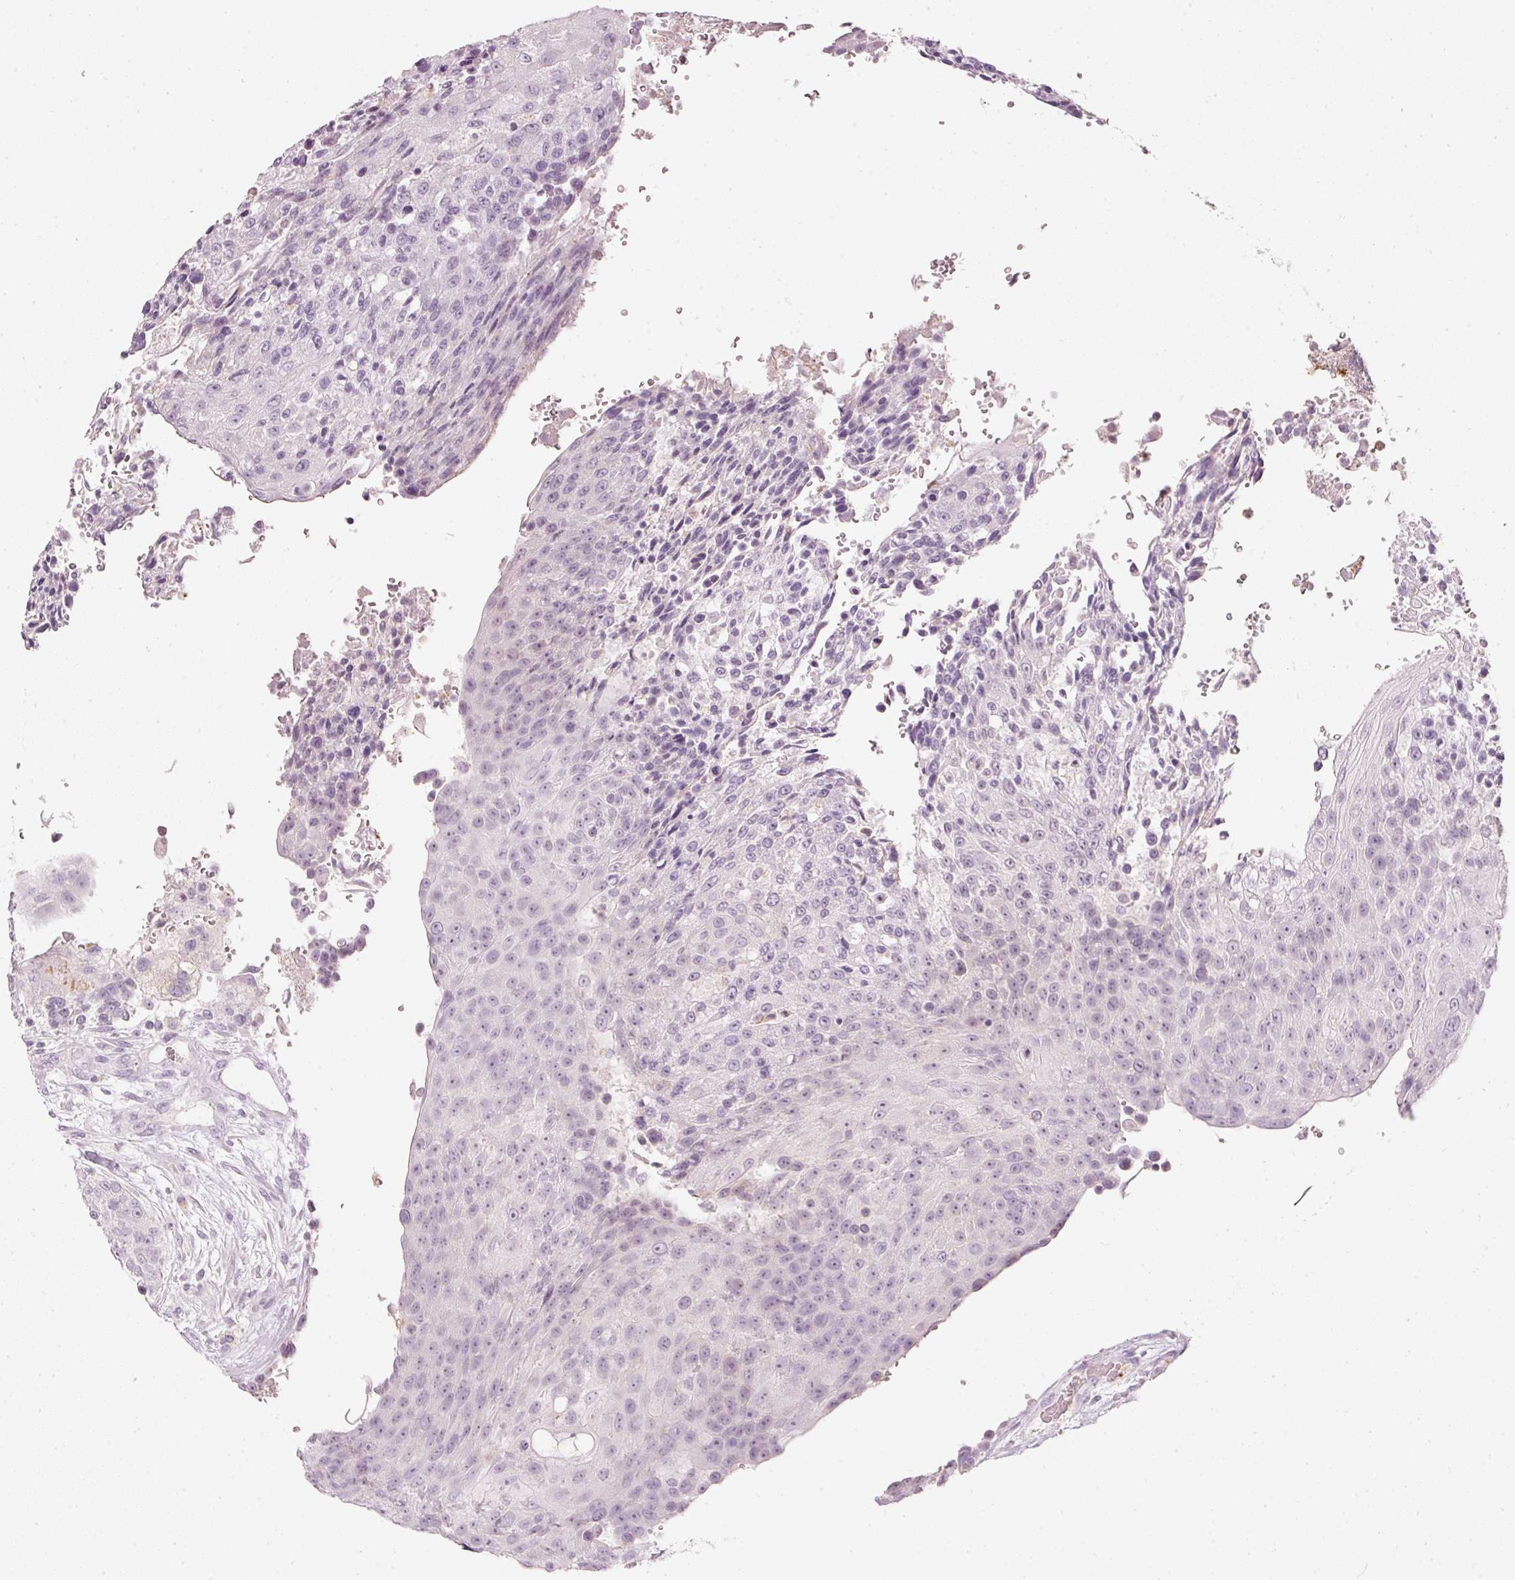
{"staining": {"intensity": "negative", "quantity": "none", "location": "none"}, "tissue": "urothelial cancer", "cell_type": "Tumor cells", "image_type": "cancer", "snomed": [{"axis": "morphology", "description": "Urothelial carcinoma, High grade"}, {"axis": "topography", "description": "Urinary bladder"}], "caption": "Tumor cells show no significant protein staining in urothelial cancer. Nuclei are stained in blue.", "gene": "LECT2", "patient": {"sex": "female", "age": 63}}